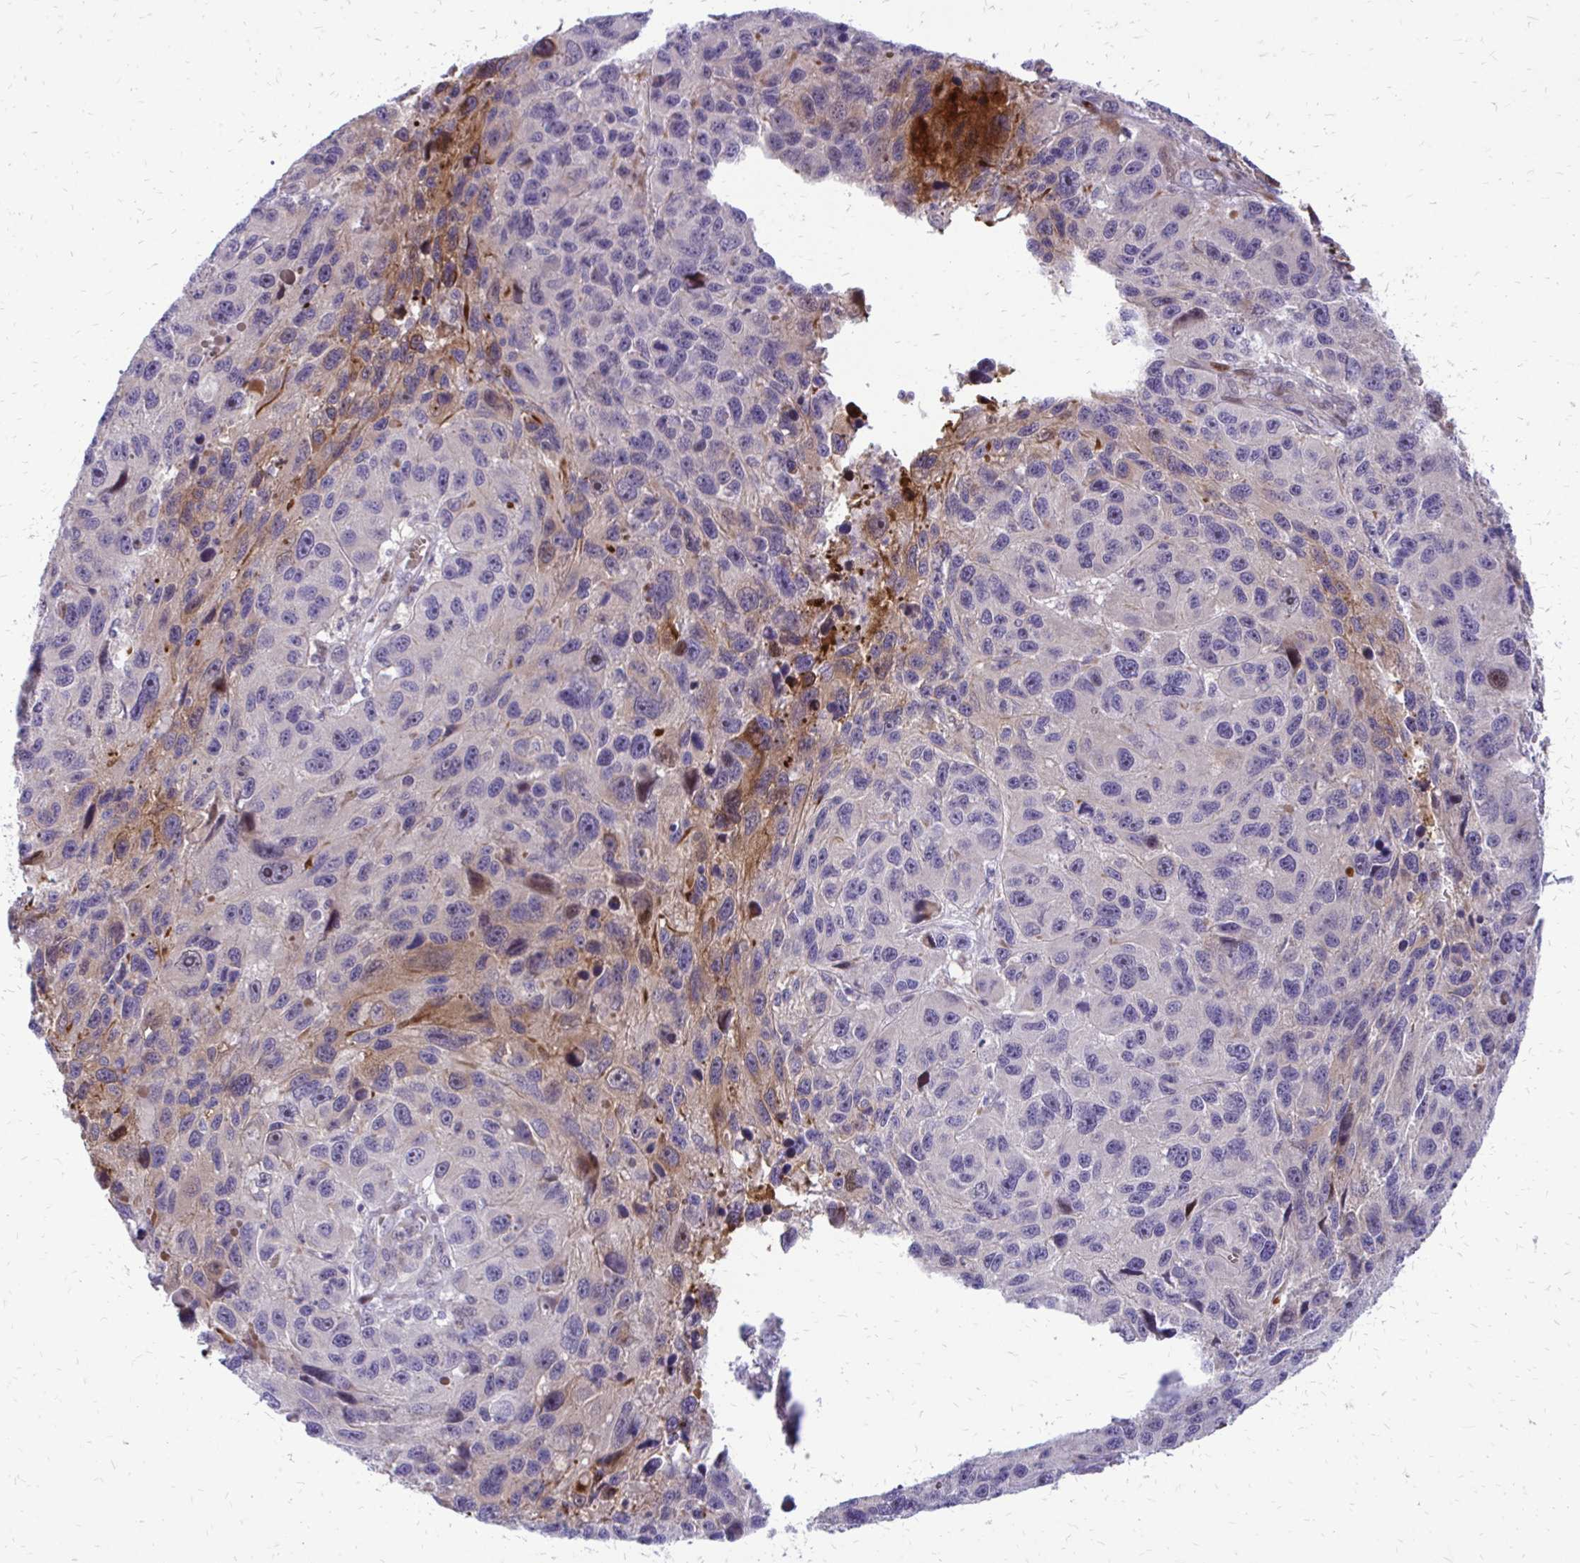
{"staining": {"intensity": "moderate", "quantity": "<25%", "location": "cytoplasmic/membranous"}, "tissue": "melanoma", "cell_type": "Tumor cells", "image_type": "cancer", "snomed": [{"axis": "morphology", "description": "Malignant melanoma, NOS"}, {"axis": "topography", "description": "Skin"}], "caption": "Protein staining of melanoma tissue demonstrates moderate cytoplasmic/membranous positivity in approximately <25% of tumor cells.", "gene": "PPDPFL", "patient": {"sex": "male", "age": 53}}